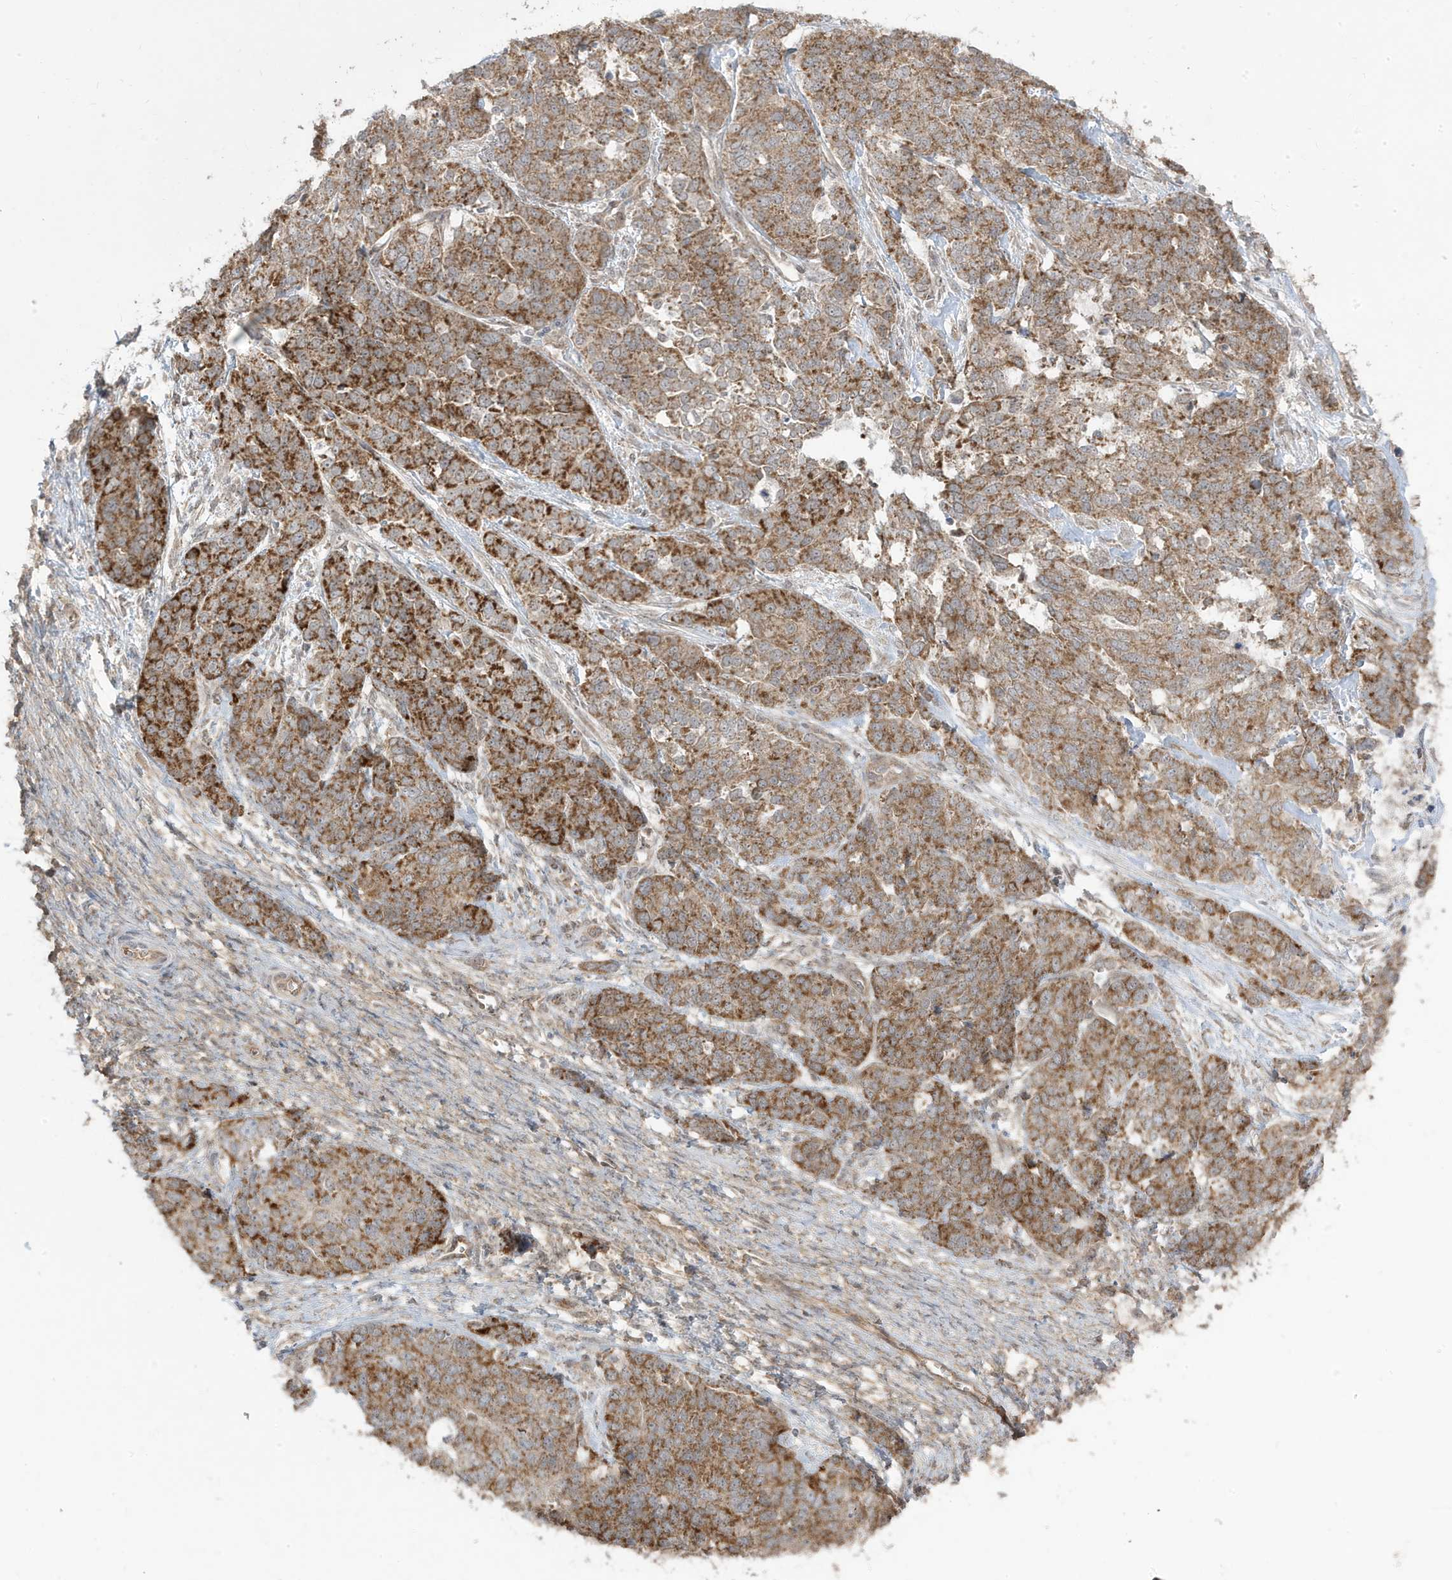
{"staining": {"intensity": "moderate", "quantity": ">75%", "location": "cytoplasmic/membranous"}, "tissue": "ovarian cancer", "cell_type": "Tumor cells", "image_type": "cancer", "snomed": [{"axis": "morphology", "description": "Cystadenocarcinoma, serous, NOS"}, {"axis": "topography", "description": "Ovary"}], "caption": "This image reveals ovarian cancer stained with IHC to label a protein in brown. The cytoplasmic/membranous of tumor cells show moderate positivity for the protein. Nuclei are counter-stained blue.", "gene": "DNAJC12", "patient": {"sex": "female", "age": 44}}